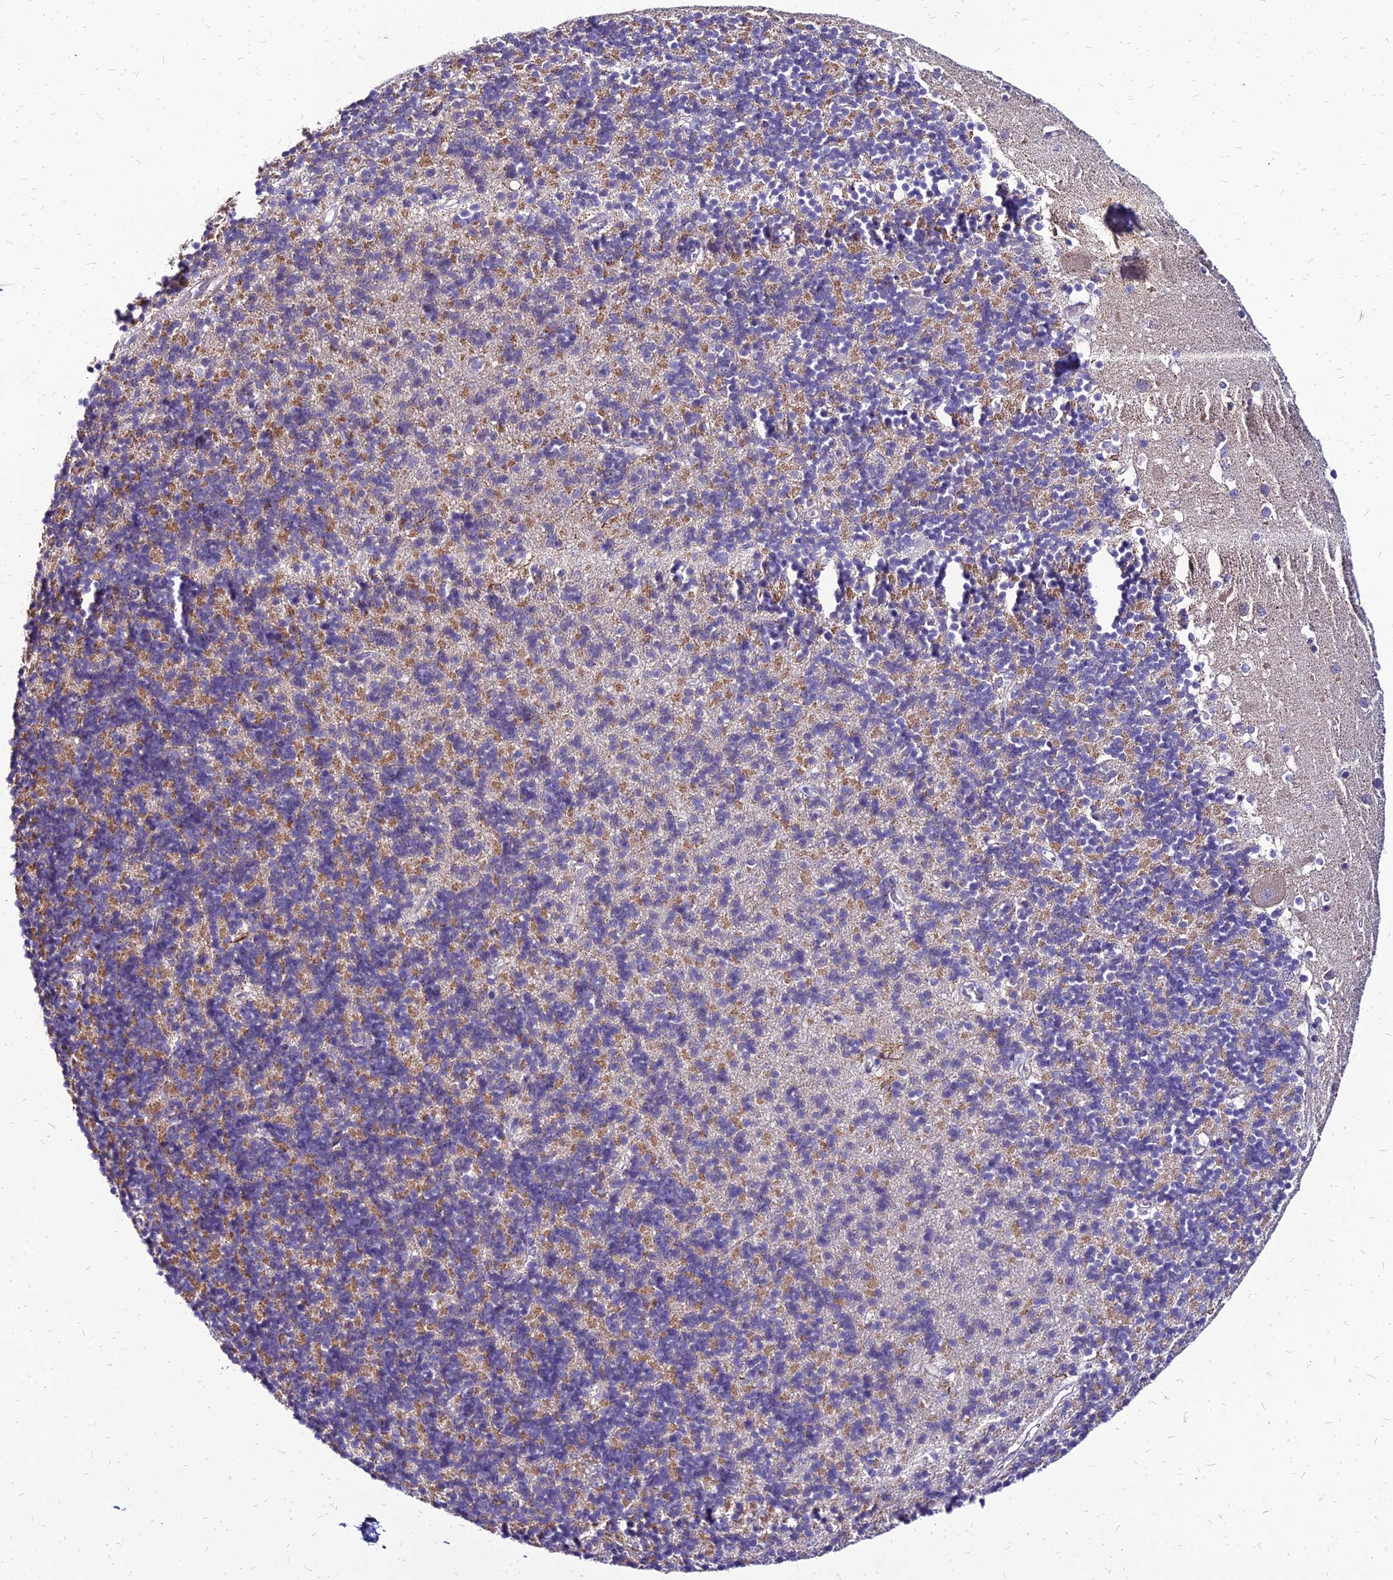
{"staining": {"intensity": "weak", "quantity": "<25%", "location": "cytoplasmic/membranous"}, "tissue": "cerebellum", "cell_type": "Cells in granular layer", "image_type": "normal", "snomed": [{"axis": "morphology", "description": "Normal tissue, NOS"}, {"axis": "topography", "description": "Cerebellum"}], "caption": "IHC photomicrograph of benign cerebellum: human cerebellum stained with DAB (3,3'-diaminobenzidine) exhibits no significant protein positivity in cells in granular layer. Brightfield microscopy of immunohistochemistry (IHC) stained with DAB (brown) and hematoxylin (blue), captured at high magnification.", "gene": "YEATS2", "patient": {"sex": "male", "age": 54}}